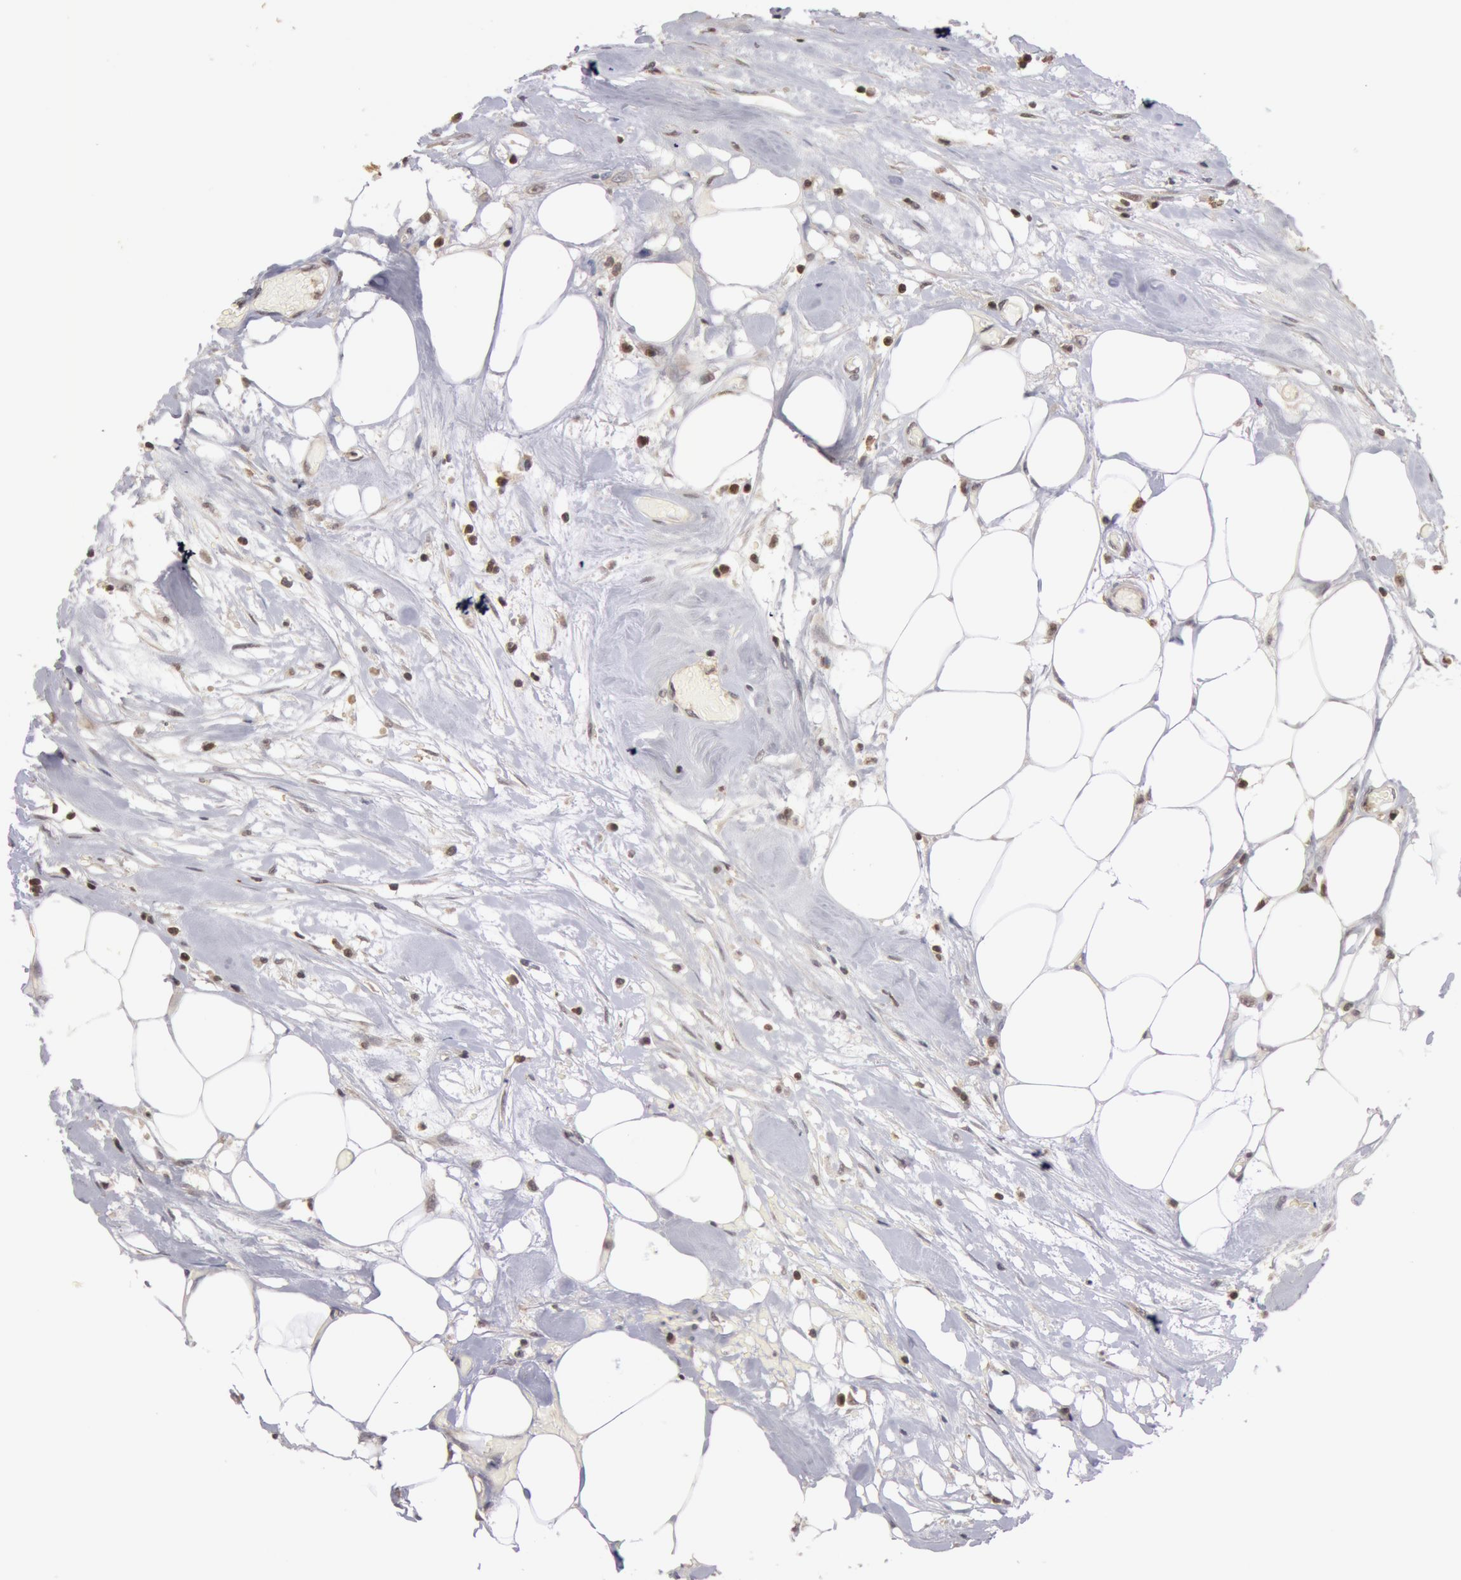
{"staining": {"intensity": "weak", "quantity": "25%-75%", "location": "nuclear"}, "tissue": "lymphoma", "cell_type": "Tumor cells", "image_type": "cancer", "snomed": [{"axis": "morphology", "description": "Malignant lymphoma, non-Hodgkin's type, High grade"}, {"axis": "topography", "description": "Colon"}], "caption": "The photomicrograph demonstrates a brown stain indicating the presence of a protein in the nuclear of tumor cells in lymphoma.", "gene": "ZNF350", "patient": {"sex": "male", "age": 82}}